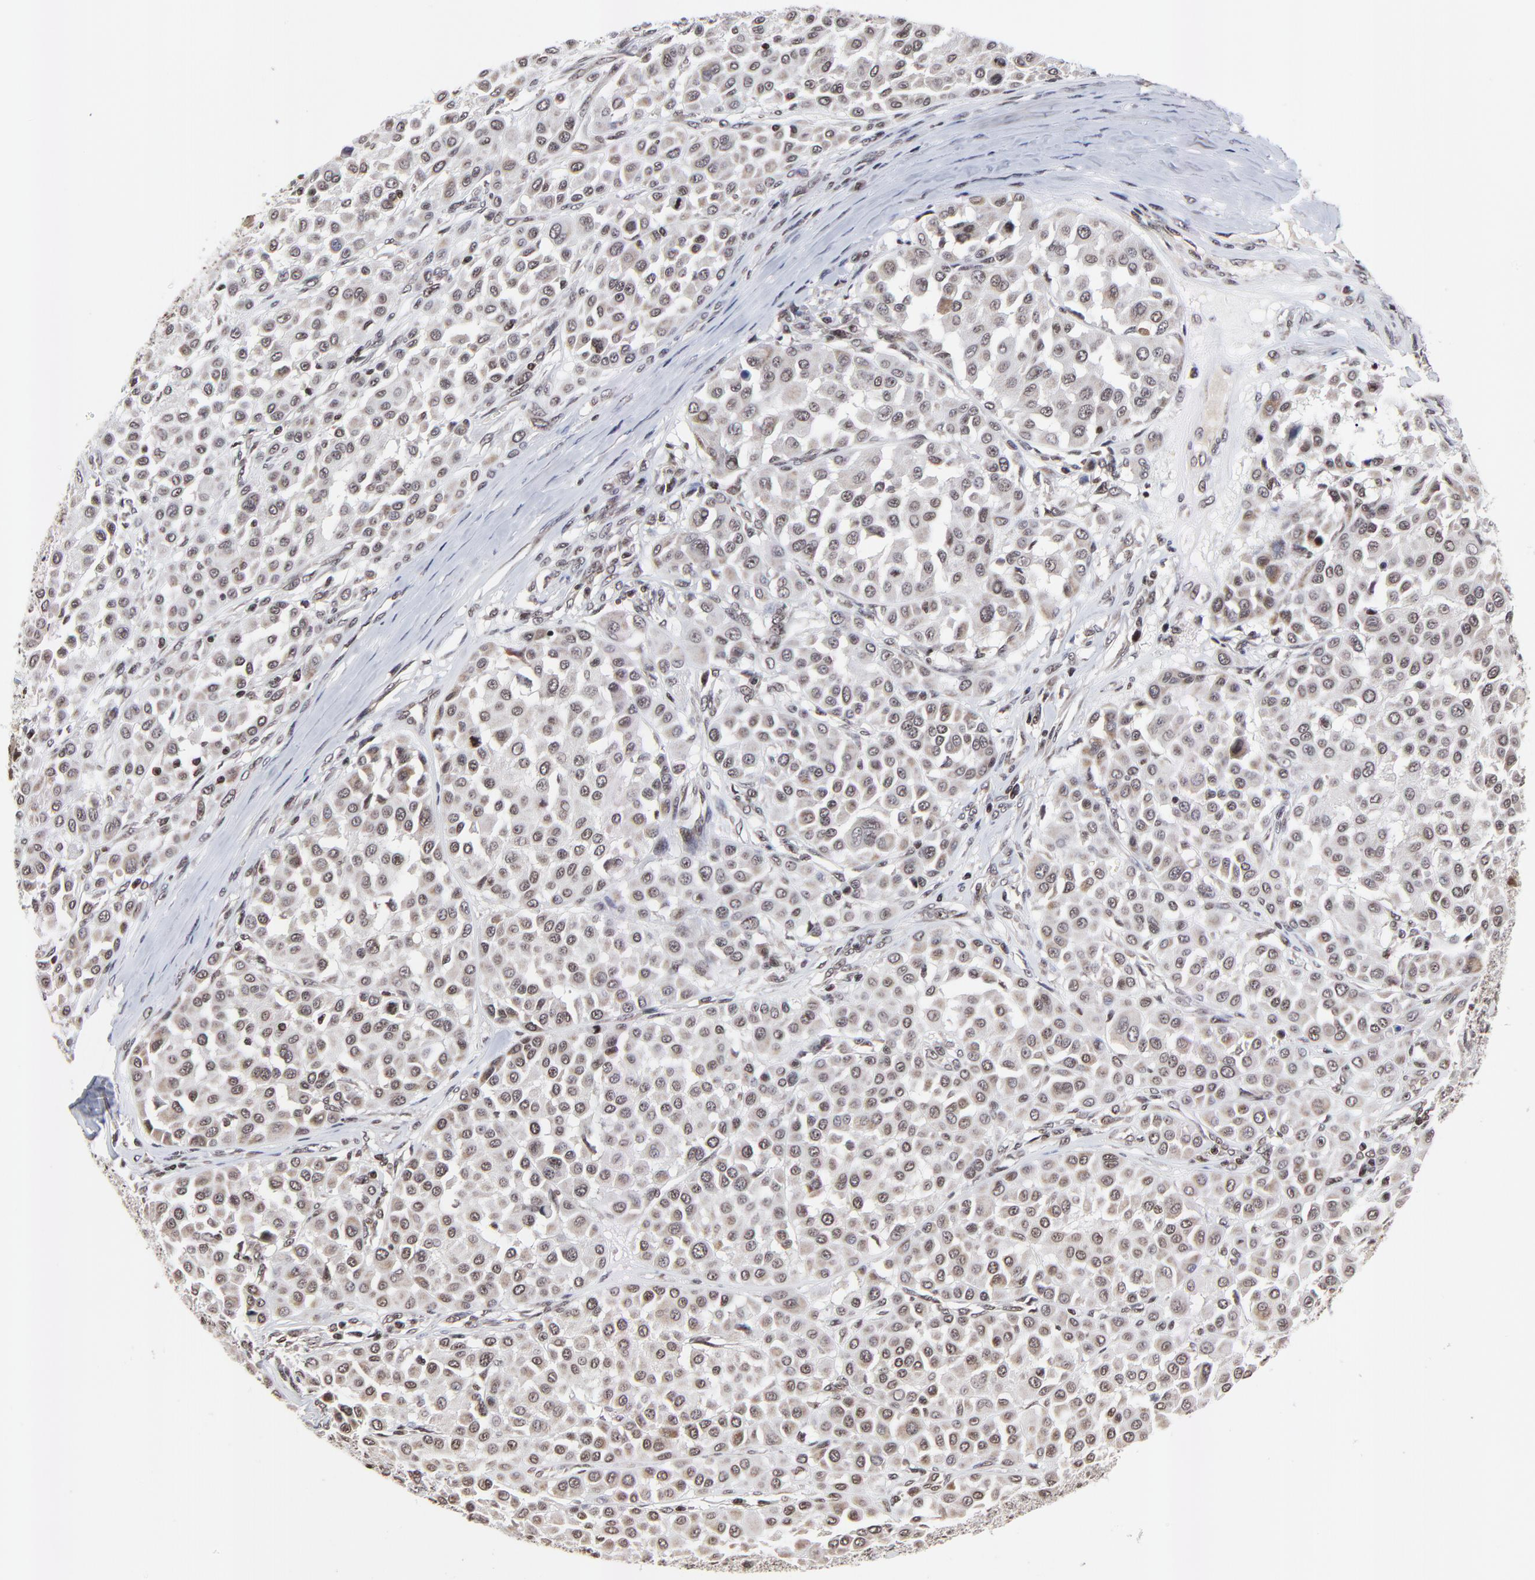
{"staining": {"intensity": "weak", "quantity": ">75%", "location": "cytoplasmic/membranous,nuclear"}, "tissue": "melanoma", "cell_type": "Tumor cells", "image_type": "cancer", "snomed": [{"axis": "morphology", "description": "Malignant melanoma, Metastatic site"}, {"axis": "topography", "description": "Soft tissue"}], "caption": "Protein expression analysis of malignant melanoma (metastatic site) displays weak cytoplasmic/membranous and nuclear staining in approximately >75% of tumor cells.", "gene": "ZNF777", "patient": {"sex": "male", "age": 41}}